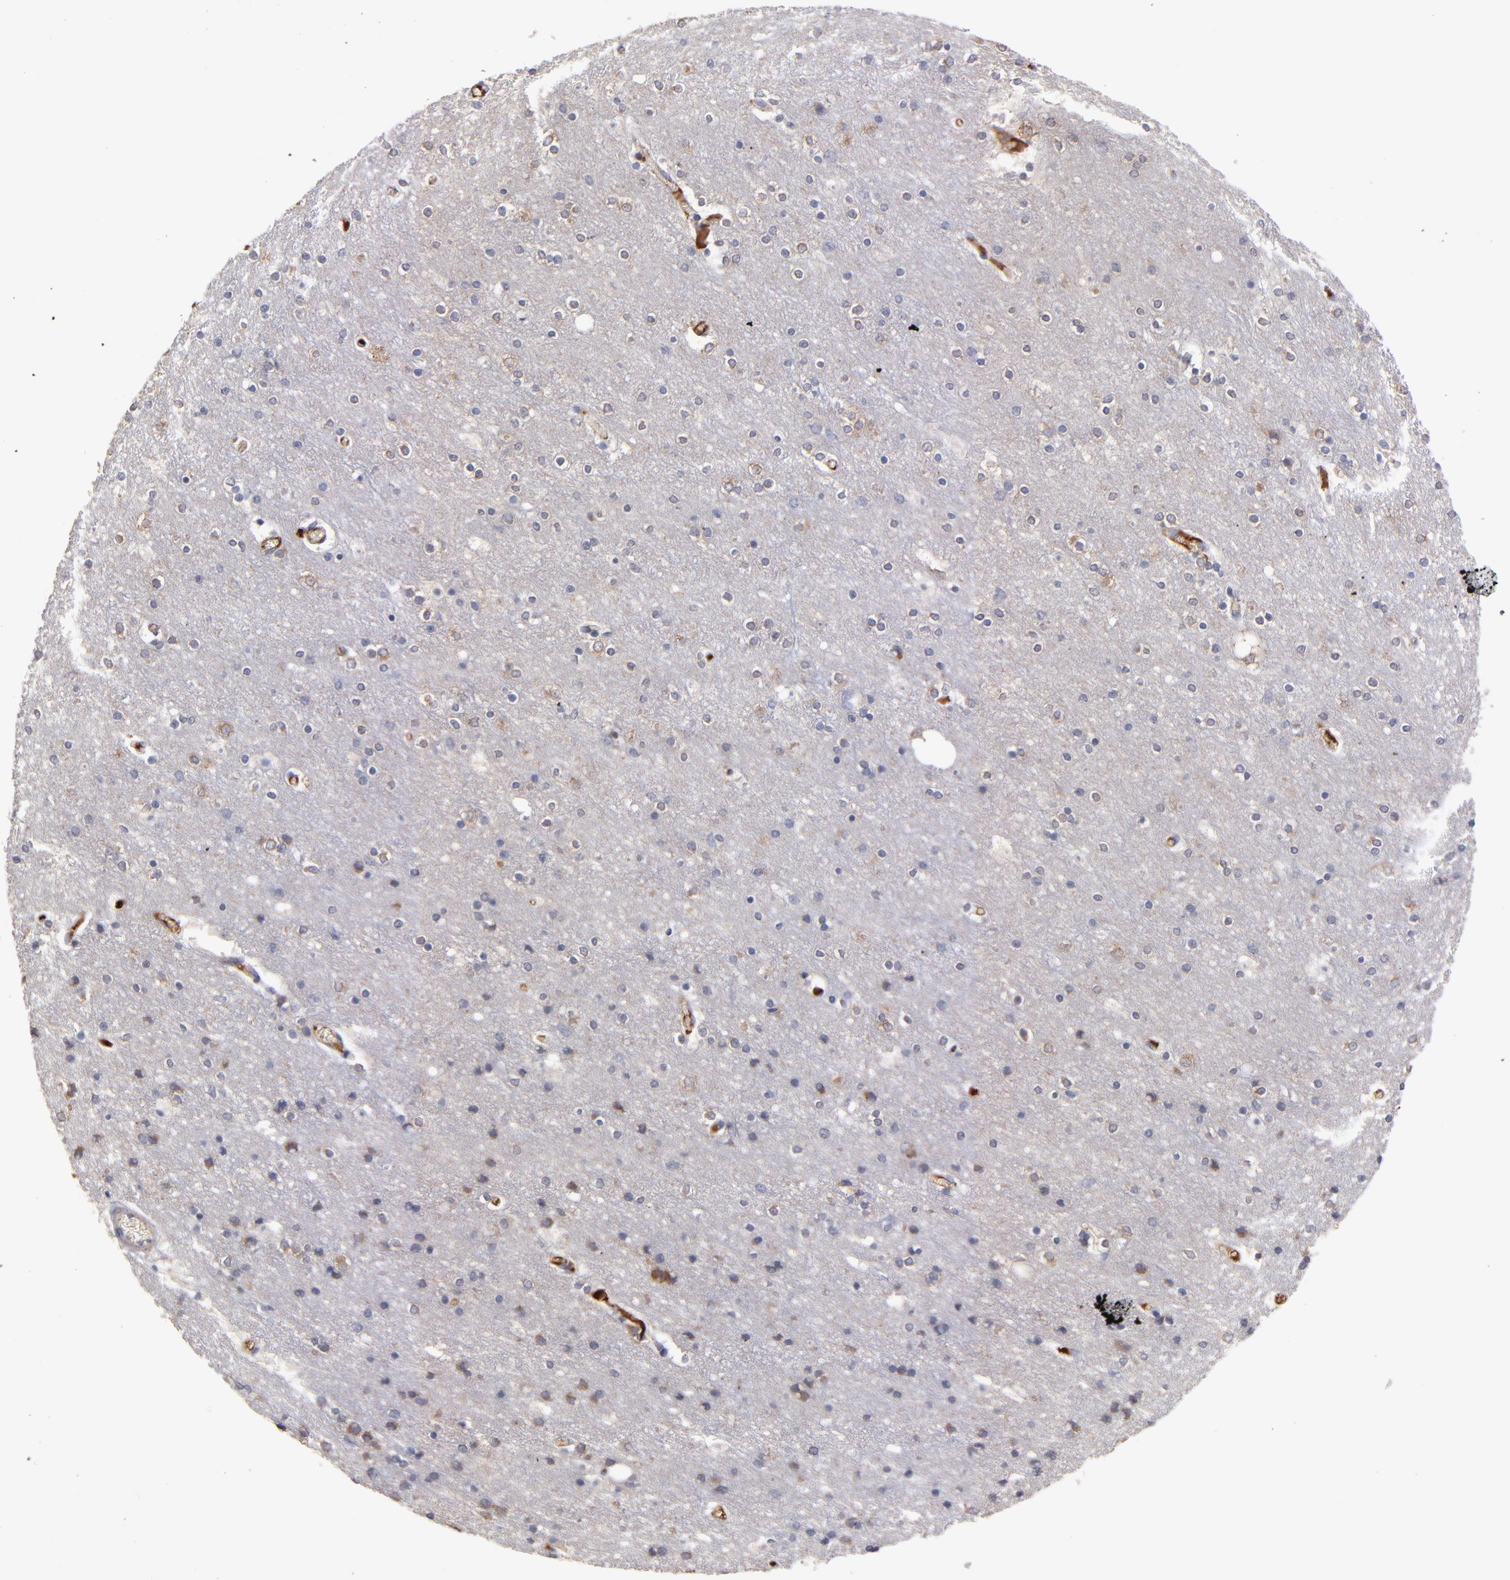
{"staining": {"intensity": "moderate", "quantity": ">75%", "location": "cytoplasmic/membranous"}, "tissue": "cerebral cortex", "cell_type": "Endothelial cells", "image_type": "normal", "snomed": [{"axis": "morphology", "description": "Normal tissue, NOS"}, {"axis": "topography", "description": "Cerebral cortex"}], "caption": "Protein expression analysis of benign cerebral cortex exhibits moderate cytoplasmic/membranous staining in about >75% of endothelial cells. (Stains: DAB in brown, nuclei in blue, Microscopy: brightfield microscopy at high magnification).", "gene": "DACT1", "patient": {"sex": "female", "age": 54}}